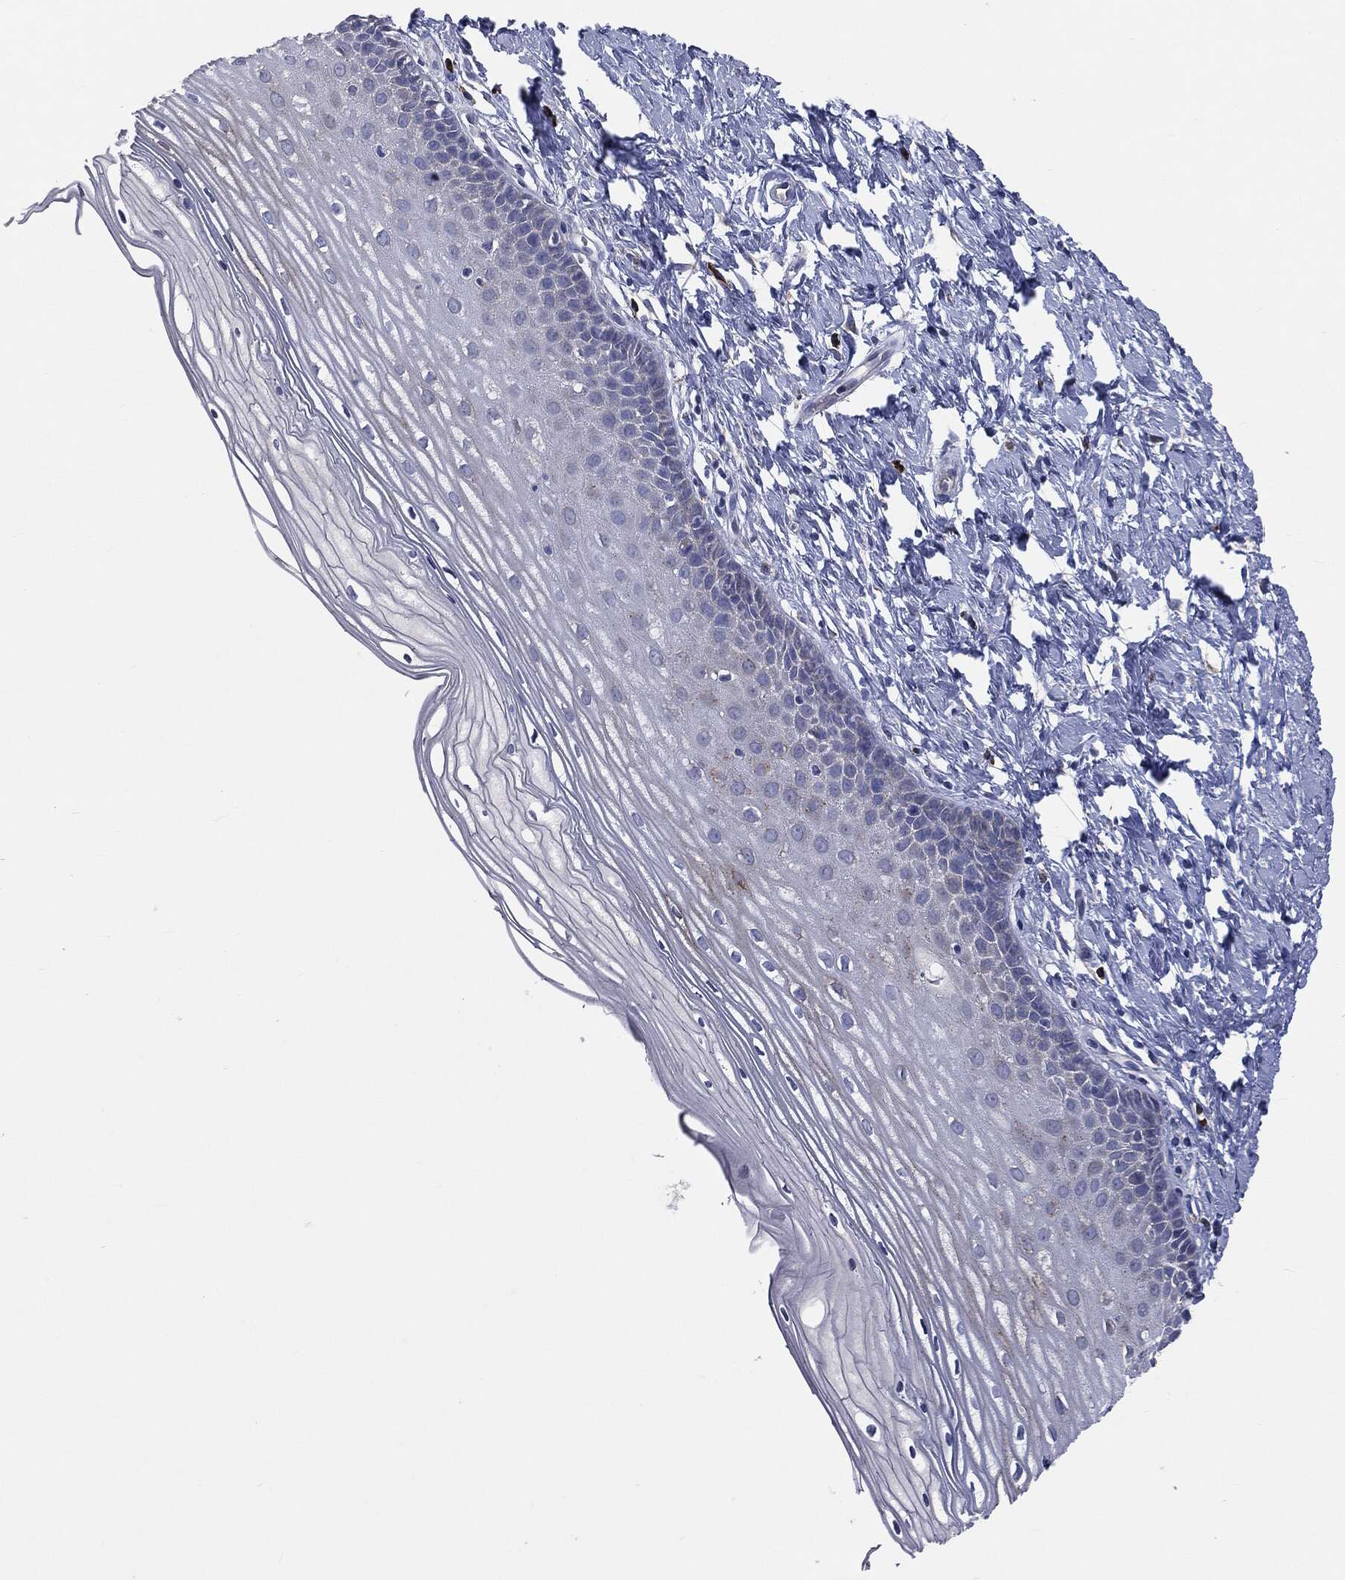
{"staining": {"intensity": "strong", "quantity": ">75%", "location": "cytoplasmic/membranous"}, "tissue": "cervix", "cell_type": "Glandular cells", "image_type": "normal", "snomed": [{"axis": "morphology", "description": "Normal tissue, NOS"}, {"axis": "topography", "description": "Cervix"}], "caption": "A photomicrograph showing strong cytoplasmic/membranous expression in about >75% of glandular cells in unremarkable cervix, as visualized by brown immunohistochemical staining.", "gene": "PTGS2", "patient": {"sex": "female", "age": 37}}